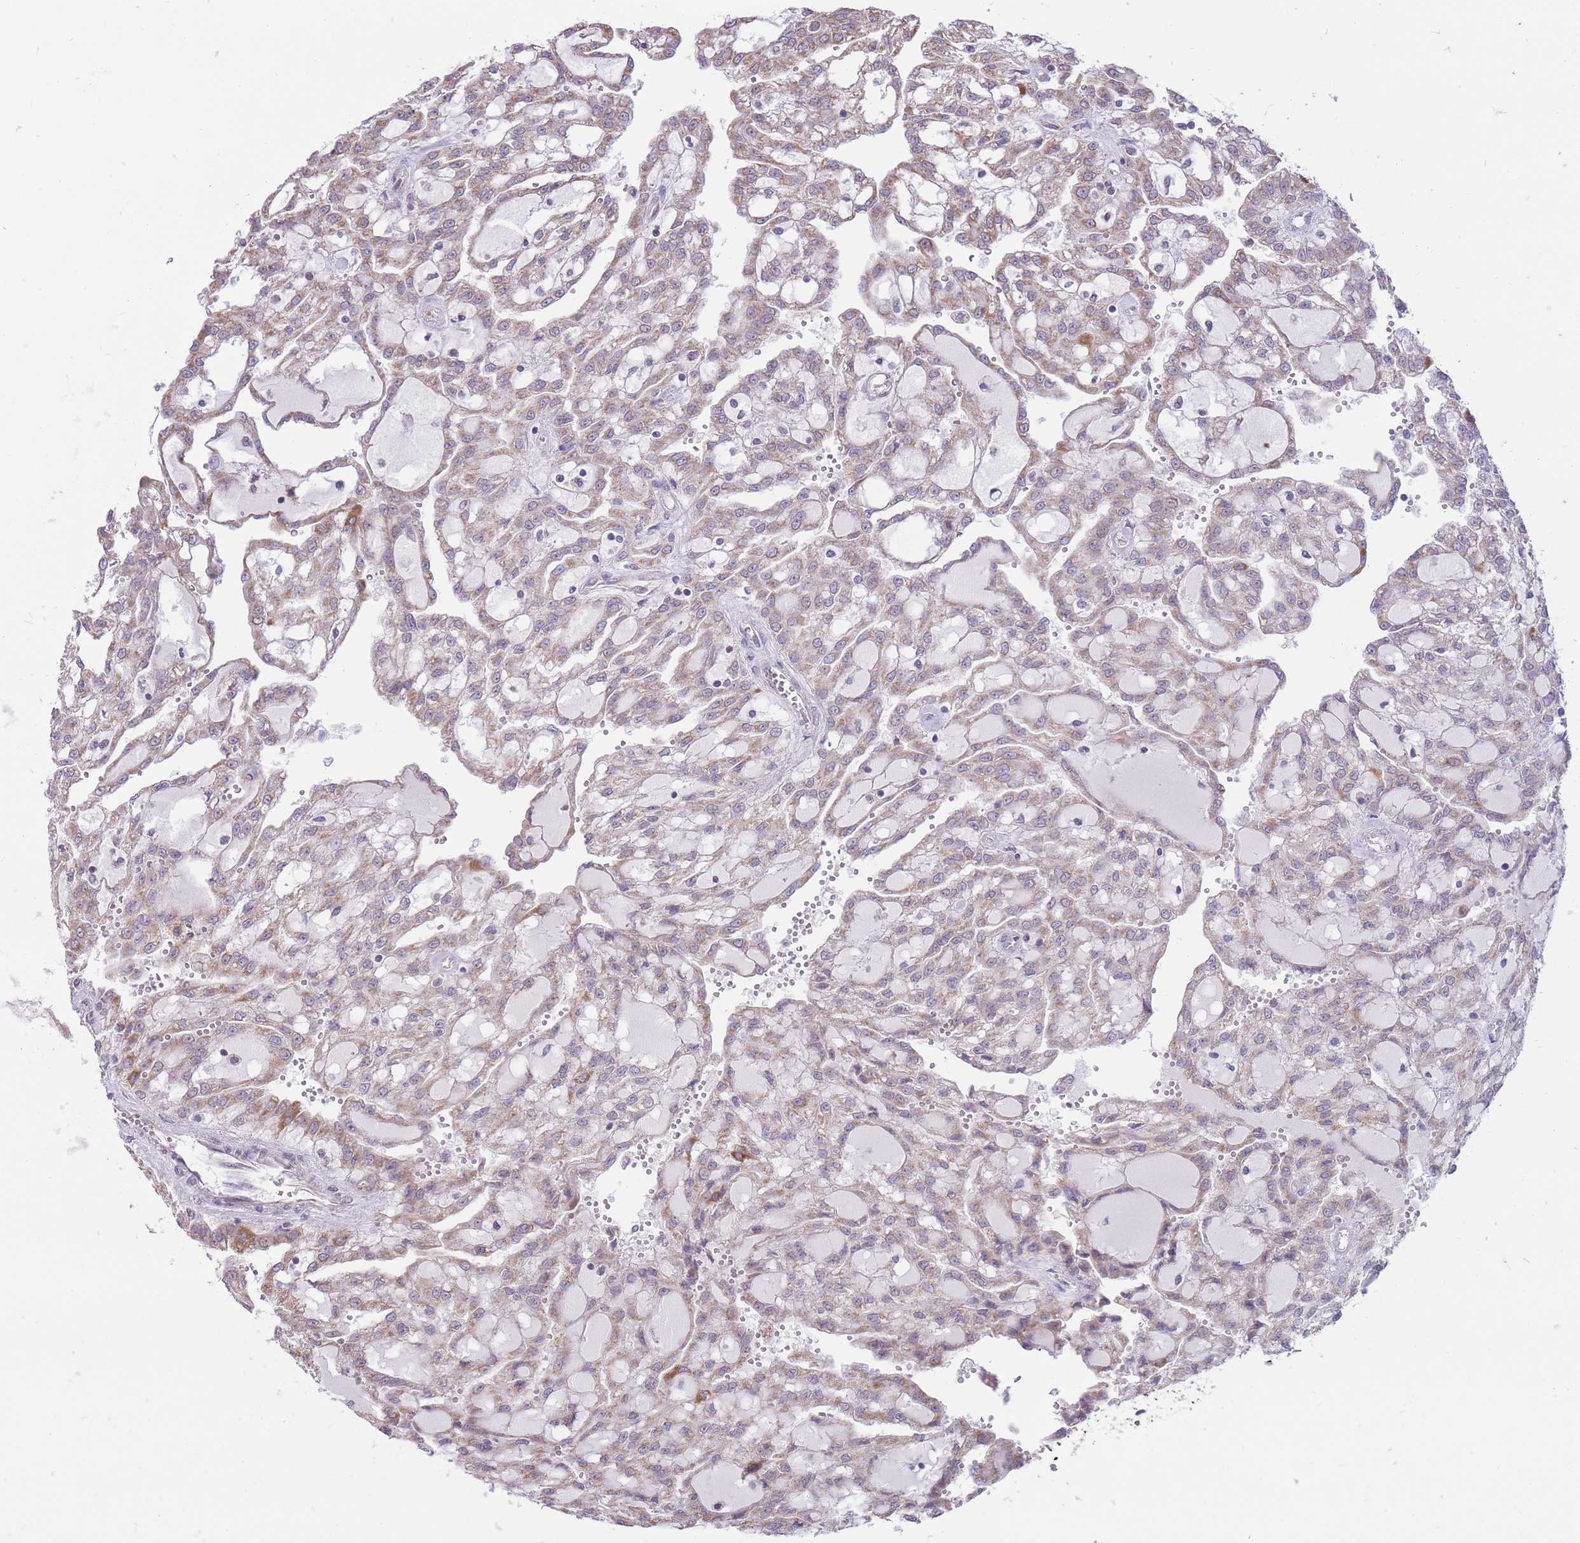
{"staining": {"intensity": "weak", "quantity": "25%-75%", "location": "cytoplasmic/membranous"}, "tissue": "renal cancer", "cell_type": "Tumor cells", "image_type": "cancer", "snomed": [{"axis": "morphology", "description": "Adenocarcinoma, NOS"}, {"axis": "topography", "description": "Kidney"}], "caption": "Weak cytoplasmic/membranous positivity for a protein is identified in about 25%-75% of tumor cells of renal cancer using immunohistochemistry.", "gene": "NELL1", "patient": {"sex": "male", "age": 63}}